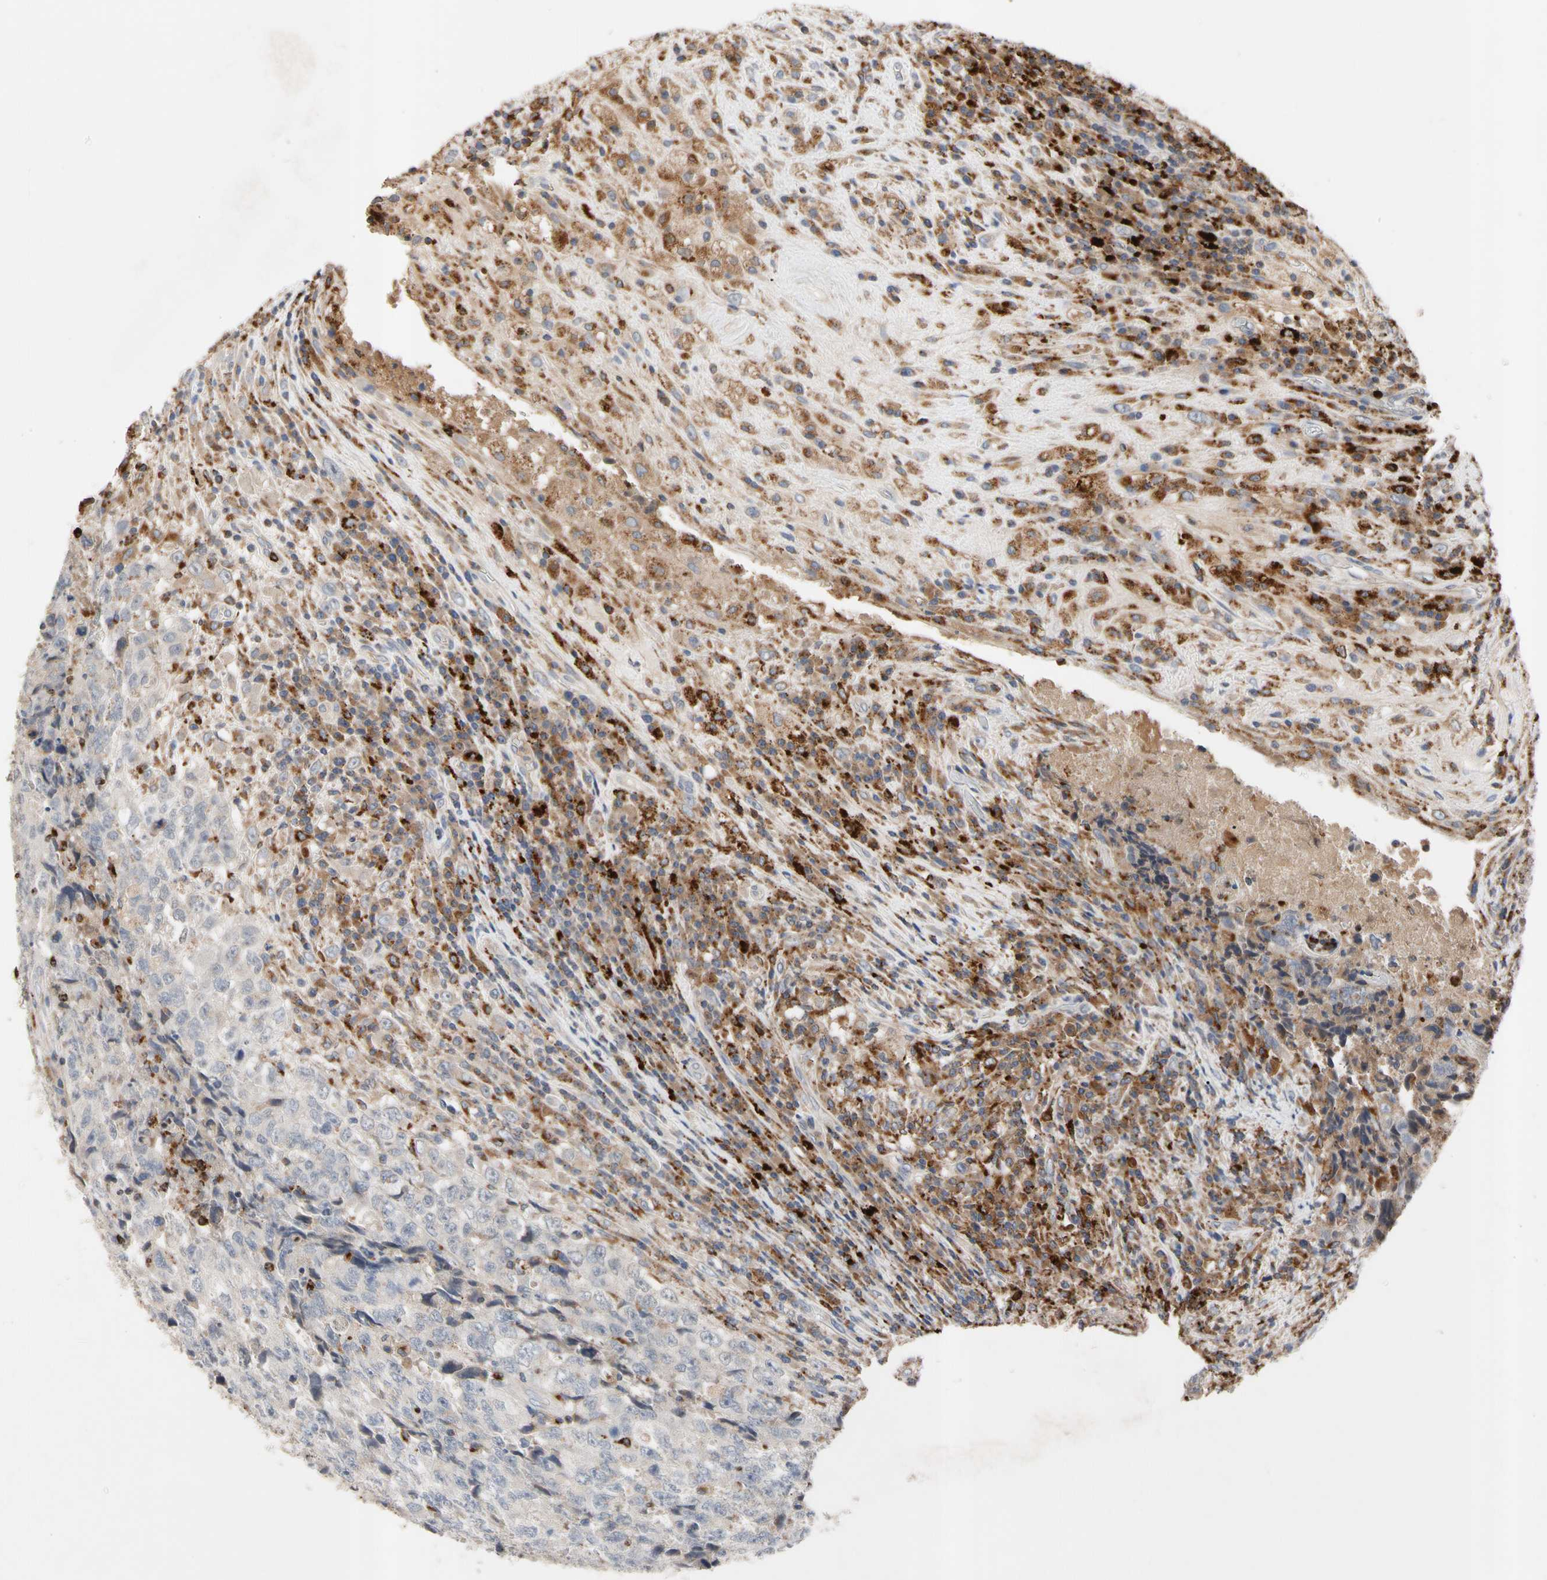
{"staining": {"intensity": "negative", "quantity": "none", "location": "none"}, "tissue": "testis cancer", "cell_type": "Tumor cells", "image_type": "cancer", "snomed": [{"axis": "morphology", "description": "Necrosis, NOS"}, {"axis": "morphology", "description": "Carcinoma, Embryonal, NOS"}, {"axis": "topography", "description": "Testis"}], "caption": "High magnification brightfield microscopy of testis cancer (embryonal carcinoma) stained with DAB (brown) and counterstained with hematoxylin (blue): tumor cells show no significant staining.", "gene": "ADA2", "patient": {"sex": "male", "age": 19}}